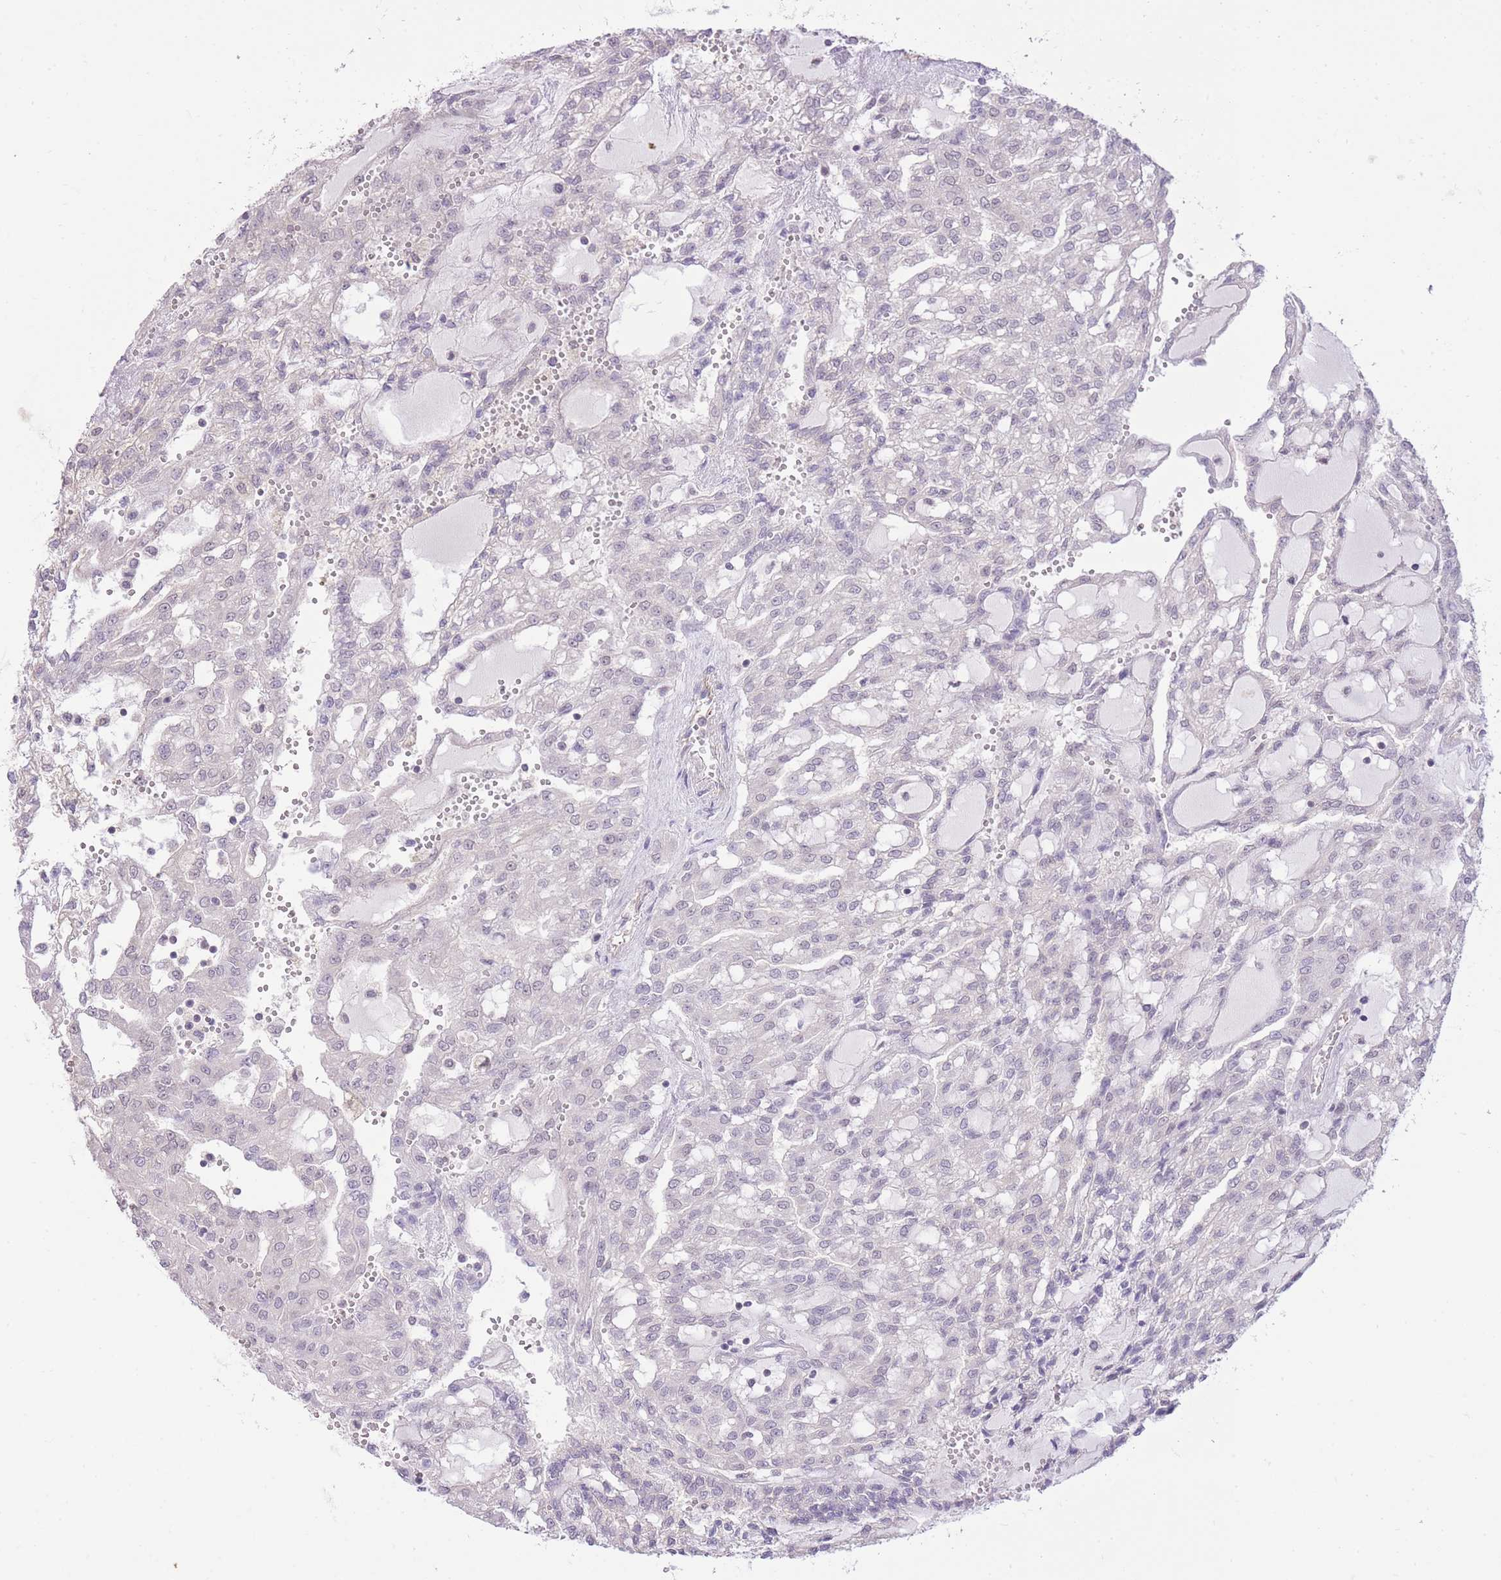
{"staining": {"intensity": "negative", "quantity": "none", "location": "none"}, "tissue": "renal cancer", "cell_type": "Tumor cells", "image_type": "cancer", "snomed": [{"axis": "morphology", "description": "Adenocarcinoma, NOS"}, {"axis": "topography", "description": "Kidney"}], "caption": "IHC of renal cancer (adenocarcinoma) displays no positivity in tumor cells.", "gene": "ELL", "patient": {"sex": "male", "age": 63}}